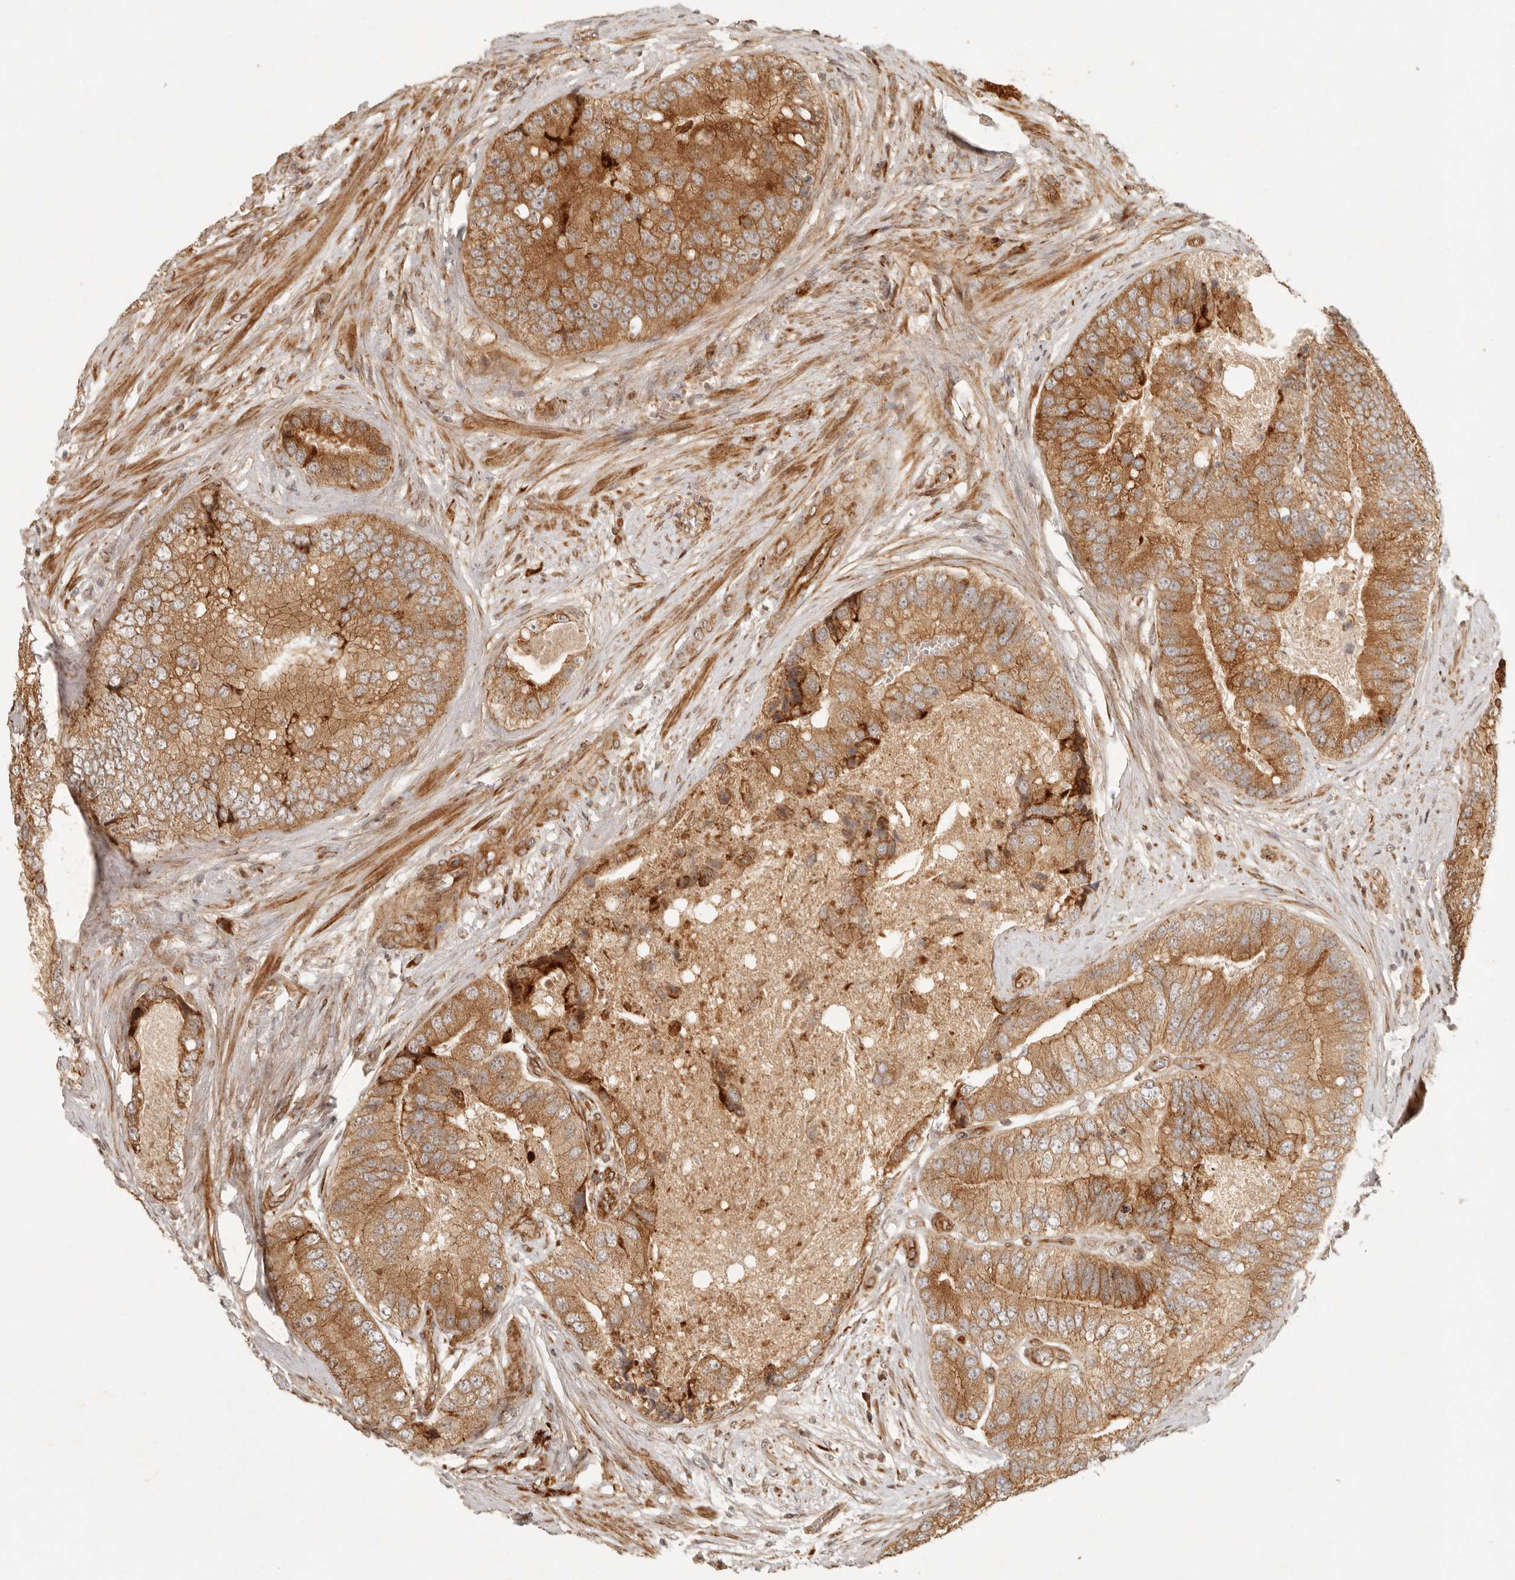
{"staining": {"intensity": "moderate", "quantity": ">75%", "location": "cytoplasmic/membranous"}, "tissue": "prostate cancer", "cell_type": "Tumor cells", "image_type": "cancer", "snomed": [{"axis": "morphology", "description": "Adenocarcinoma, High grade"}, {"axis": "topography", "description": "Prostate"}], "caption": "Moderate cytoplasmic/membranous expression for a protein is present in approximately >75% of tumor cells of prostate cancer using immunohistochemistry (IHC).", "gene": "KLHL38", "patient": {"sex": "male", "age": 70}}